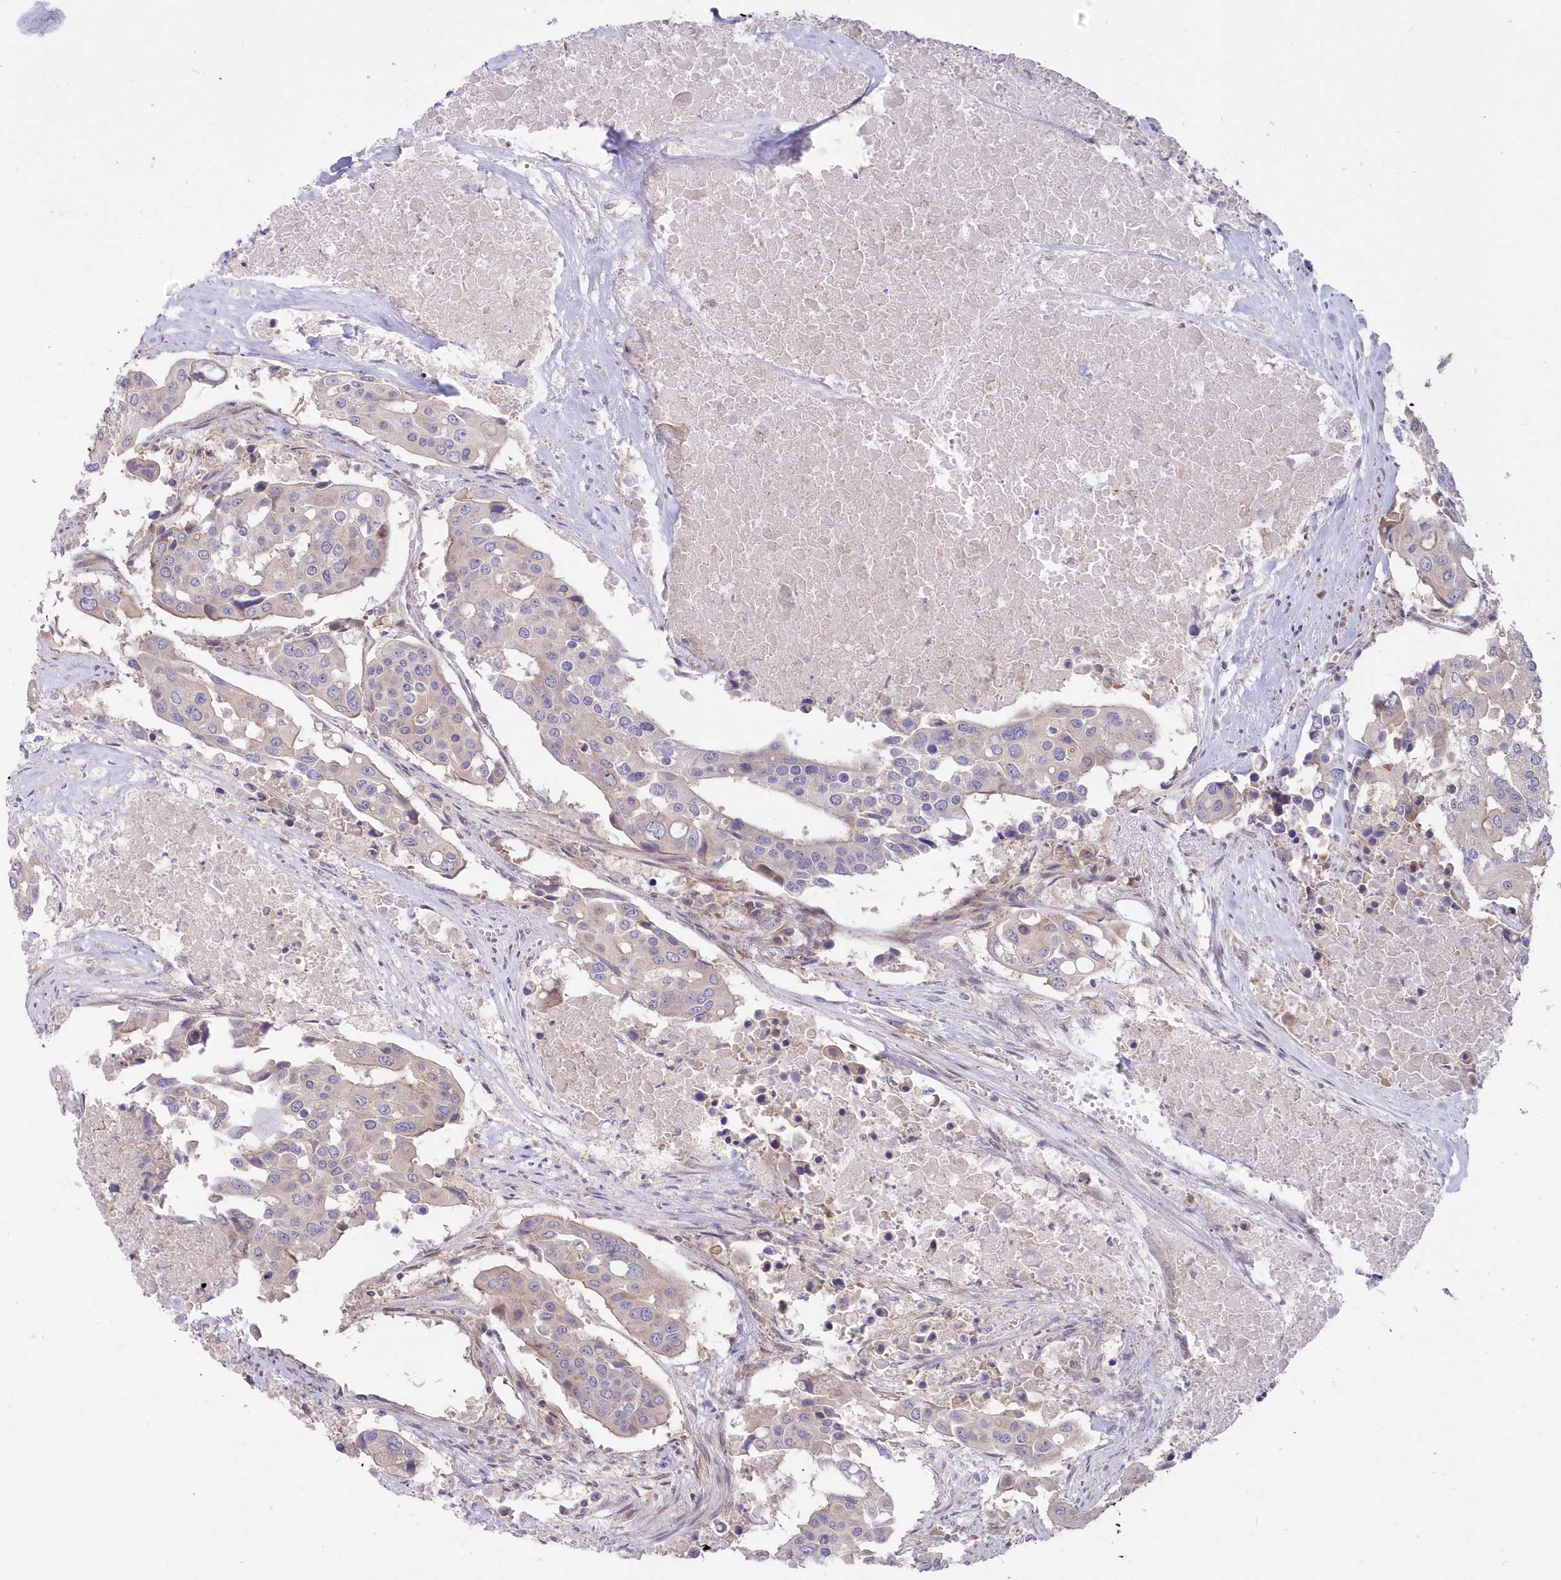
{"staining": {"intensity": "weak", "quantity": "<25%", "location": "cytoplasmic/membranous"}, "tissue": "colorectal cancer", "cell_type": "Tumor cells", "image_type": "cancer", "snomed": [{"axis": "morphology", "description": "Adenocarcinoma, NOS"}, {"axis": "topography", "description": "Colon"}], "caption": "A high-resolution image shows IHC staining of adenocarcinoma (colorectal), which reveals no significant staining in tumor cells.", "gene": "TBCA", "patient": {"sex": "male", "age": 77}}